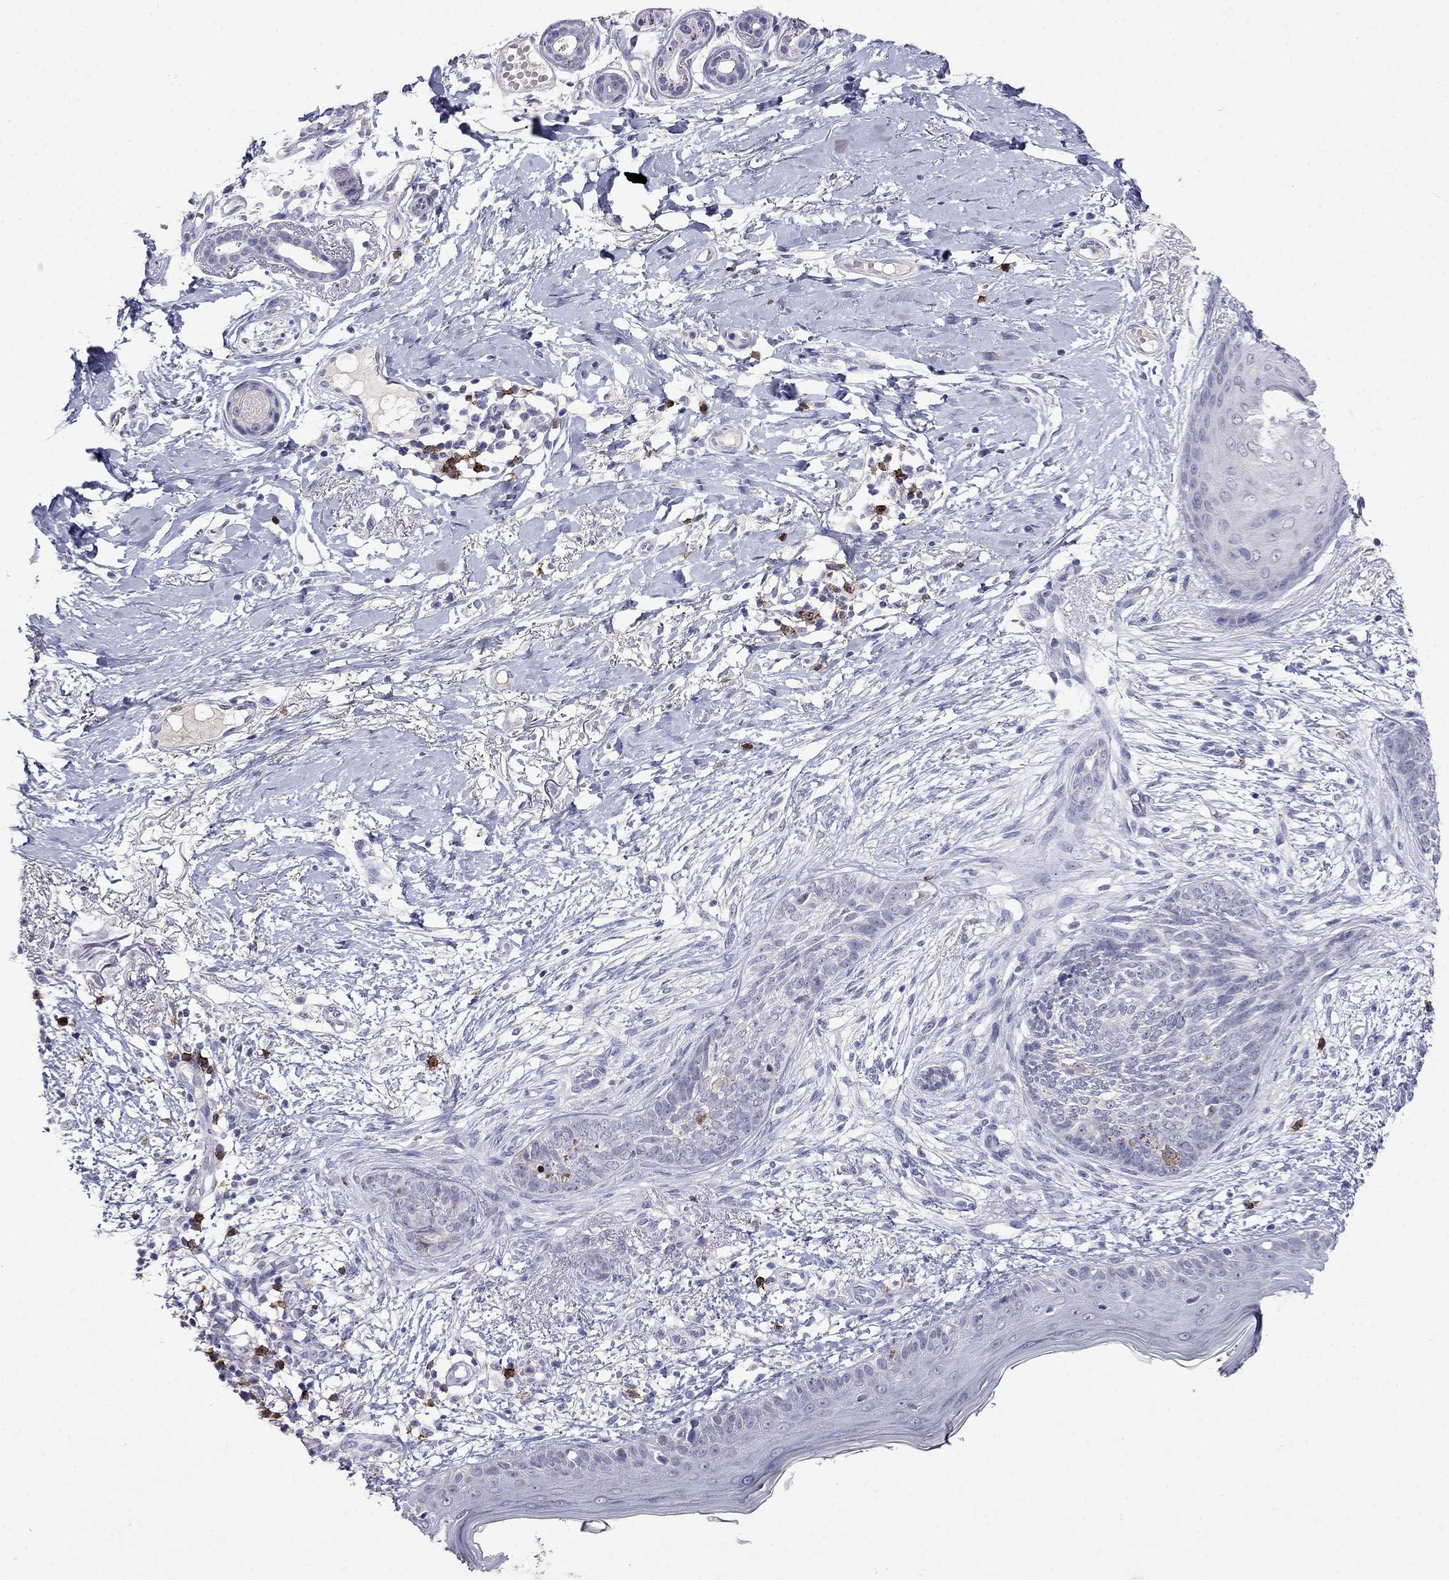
{"staining": {"intensity": "negative", "quantity": "none", "location": "none"}, "tissue": "skin cancer", "cell_type": "Tumor cells", "image_type": "cancer", "snomed": [{"axis": "morphology", "description": "Normal tissue, NOS"}, {"axis": "morphology", "description": "Basal cell carcinoma"}, {"axis": "topography", "description": "Skin"}], "caption": "The image shows no significant staining in tumor cells of skin cancer (basal cell carcinoma).", "gene": "CD8B", "patient": {"sex": "male", "age": 84}}